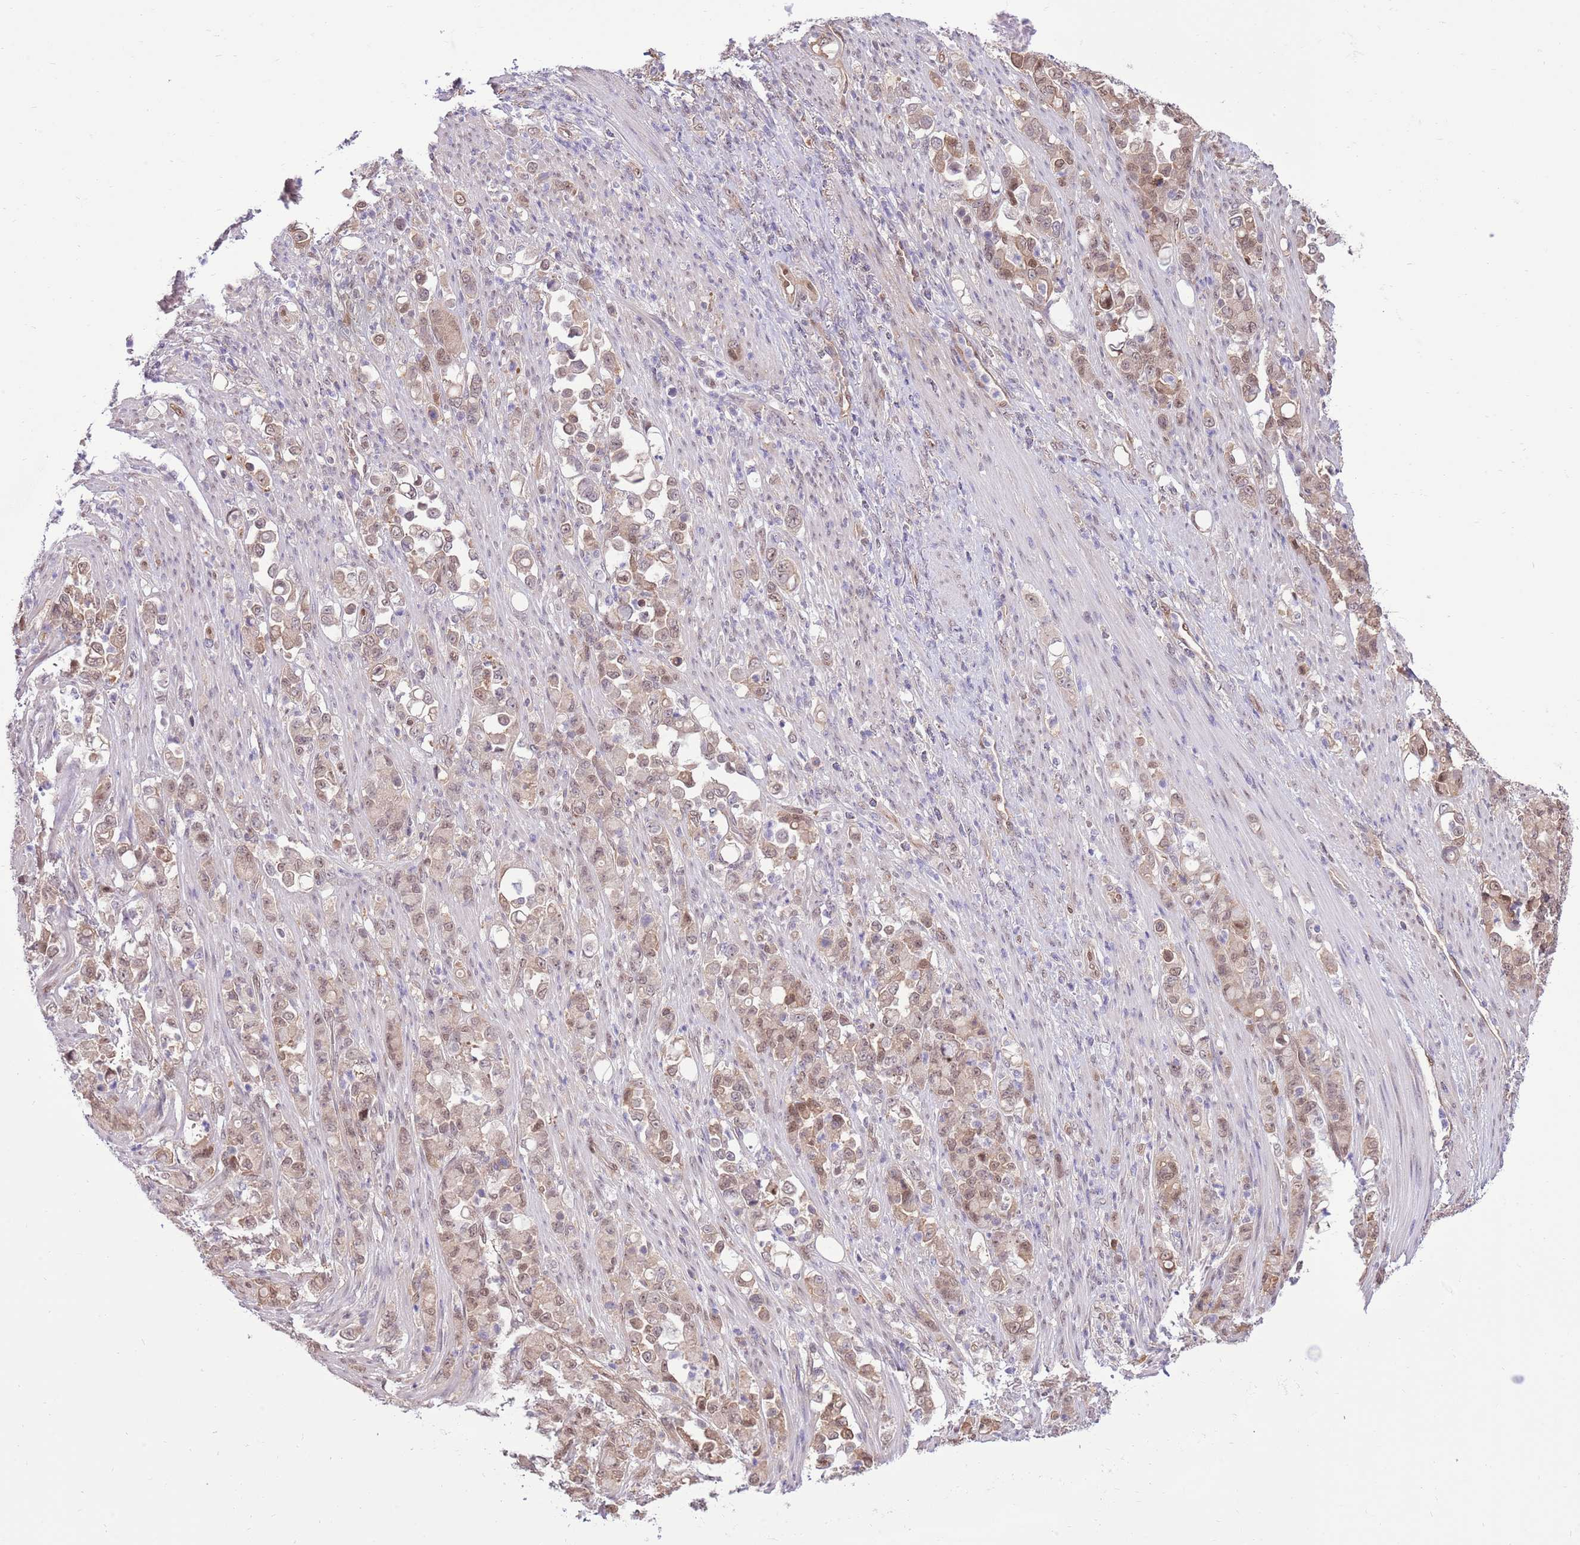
{"staining": {"intensity": "weak", "quantity": ">75%", "location": "cytoplasmic/membranous,nuclear"}, "tissue": "stomach cancer", "cell_type": "Tumor cells", "image_type": "cancer", "snomed": [{"axis": "morphology", "description": "Normal tissue, NOS"}, {"axis": "morphology", "description": "Adenocarcinoma, NOS"}, {"axis": "topography", "description": "Stomach"}], "caption": "Adenocarcinoma (stomach) stained with DAB (3,3'-diaminobenzidine) IHC shows low levels of weak cytoplasmic/membranous and nuclear staining in about >75% of tumor cells.", "gene": "NSFL1C", "patient": {"sex": "female", "age": 79}}